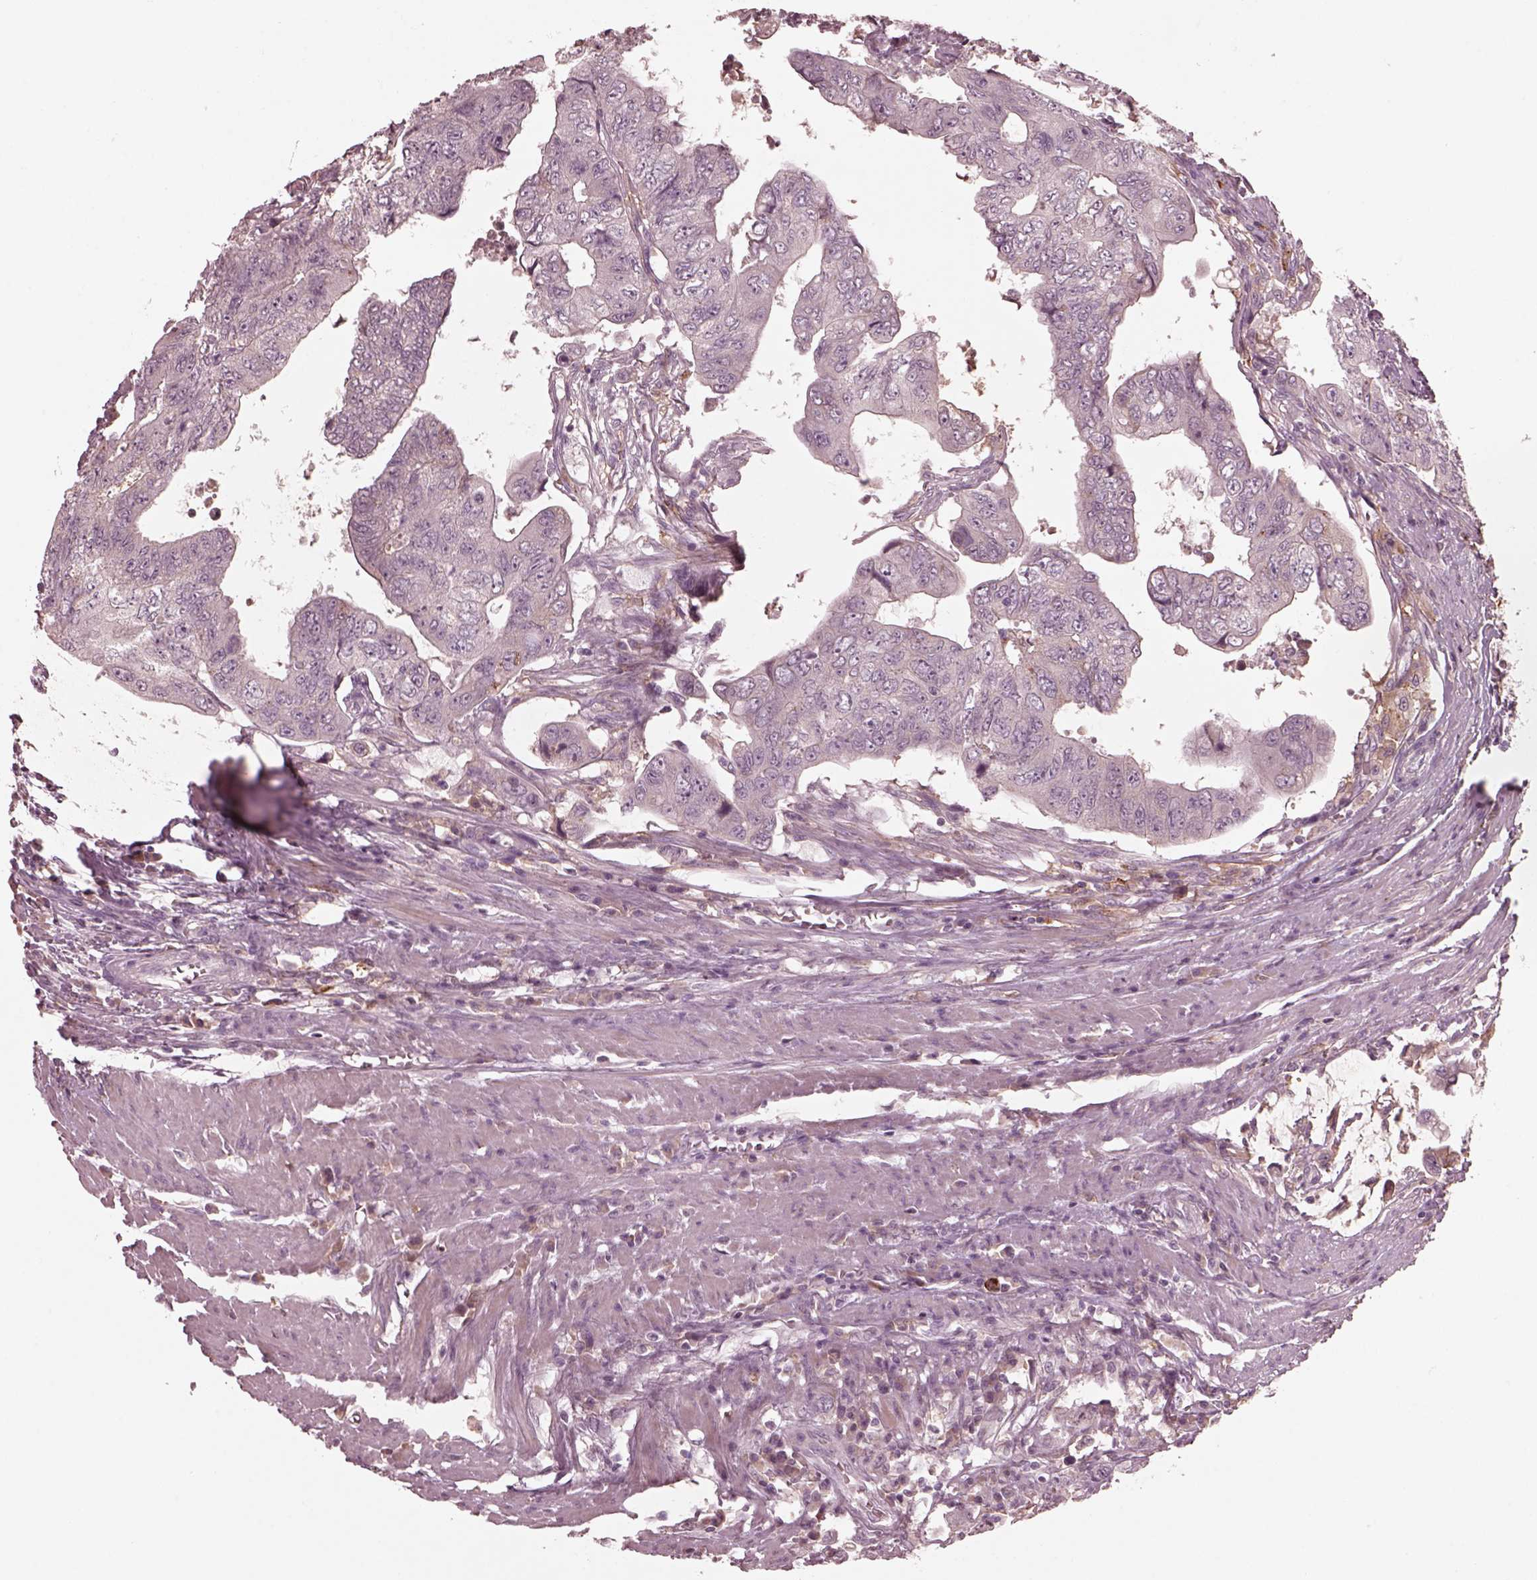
{"staining": {"intensity": "negative", "quantity": "none", "location": "none"}, "tissue": "colorectal cancer", "cell_type": "Tumor cells", "image_type": "cancer", "snomed": [{"axis": "morphology", "description": "Adenocarcinoma, NOS"}, {"axis": "topography", "description": "Colon"}], "caption": "Immunohistochemical staining of human colorectal adenocarcinoma displays no significant staining in tumor cells. (DAB immunohistochemistry (IHC) visualized using brightfield microscopy, high magnification).", "gene": "VWA5B1", "patient": {"sex": "male", "age": 57}}